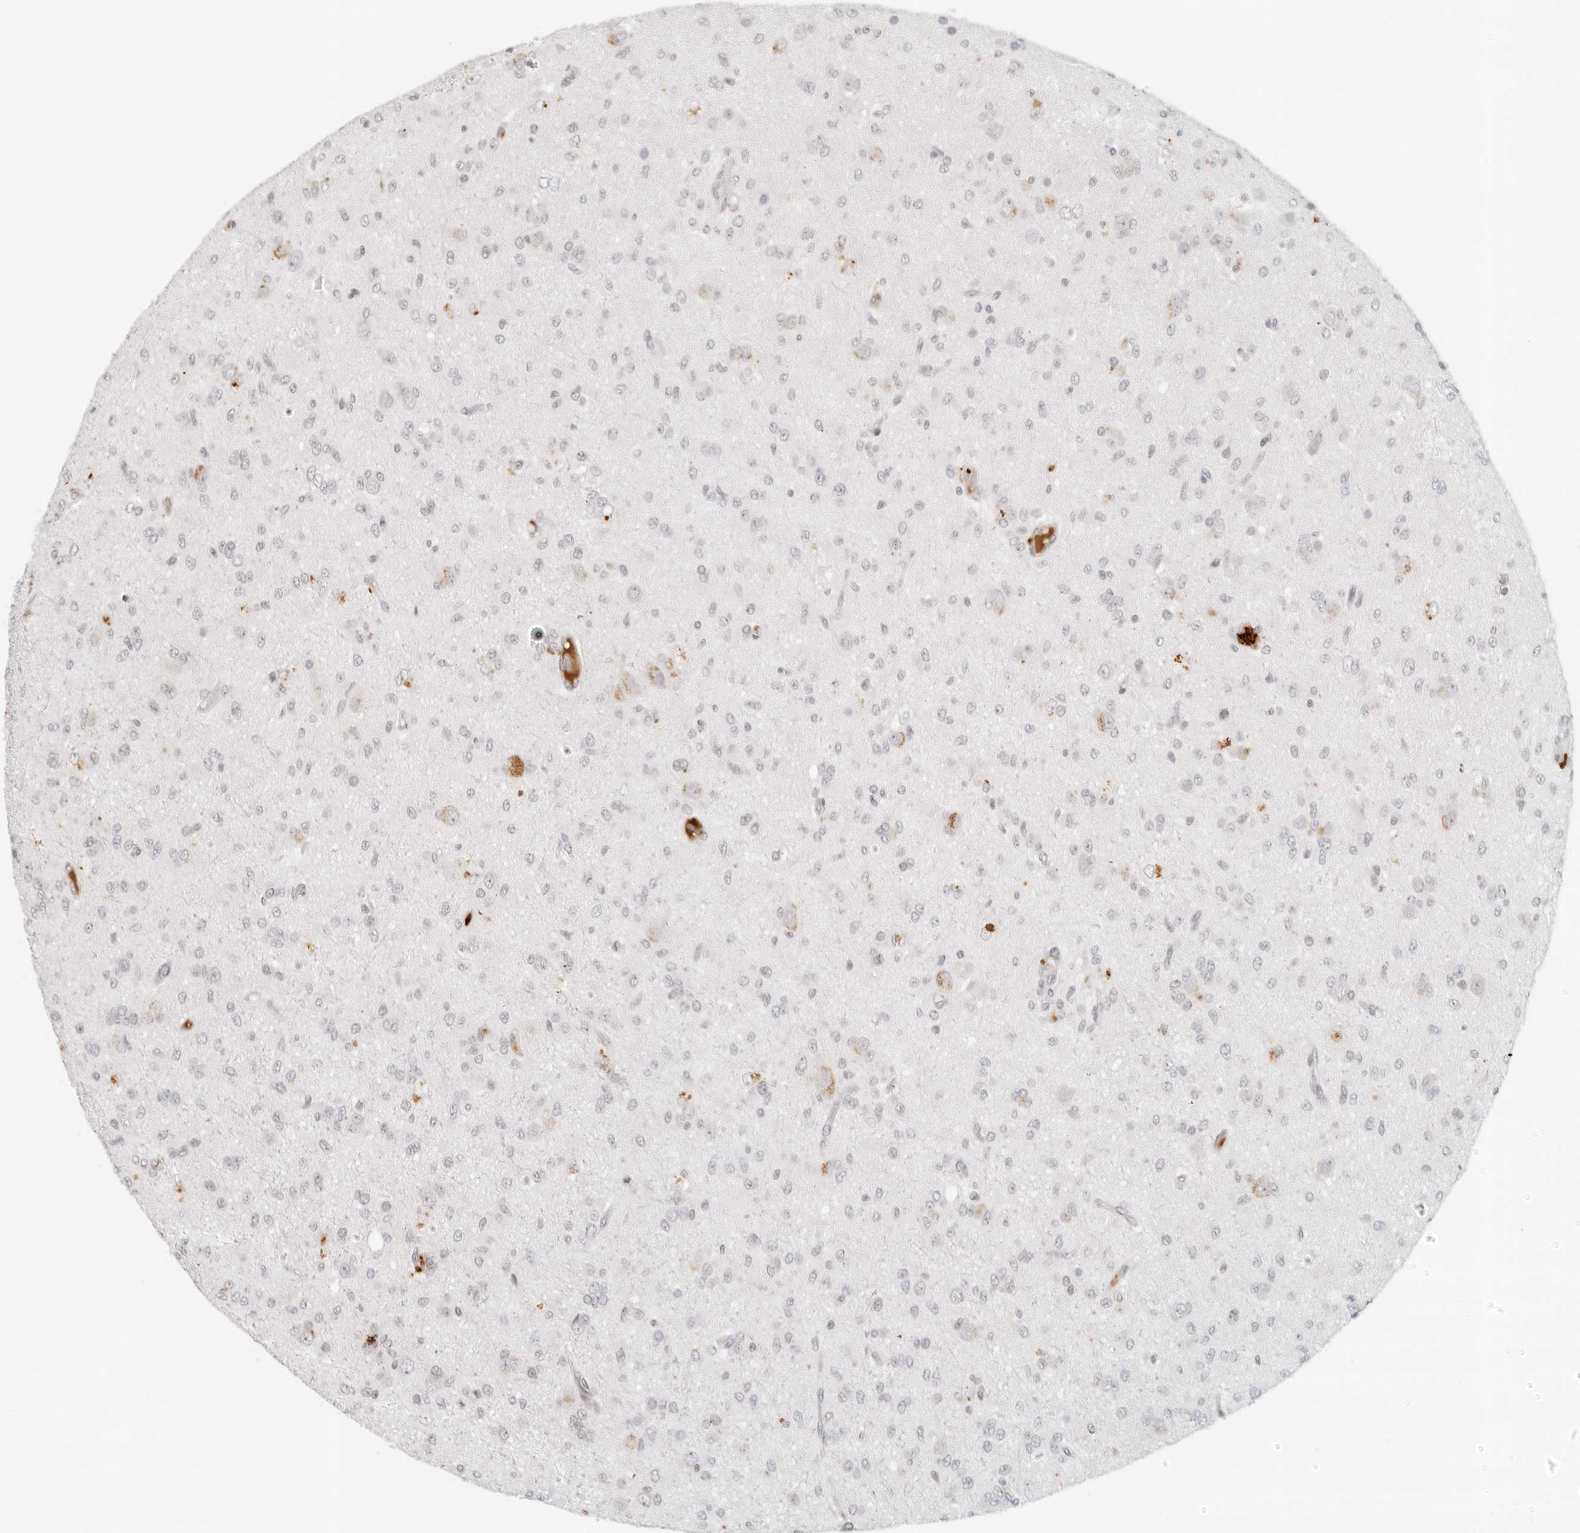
{"staining": {"intensity": "negative", "quantity": "none", "location": "none"}, "tissue": "glioma", "cell_type": "Tumor cells", "image_type": "cancer", "snomed": [{"axis": "morphology", "description": "Glioma, malignant, High grade"}, {"axis": "topography", "description": "Brain"}], "caption": "This is a image of immunohistochemistry staining of glioma, which shows no expression in tumor cells.", "gene": "ZNF678", "patient": {"sex": "female", "age": 59}}